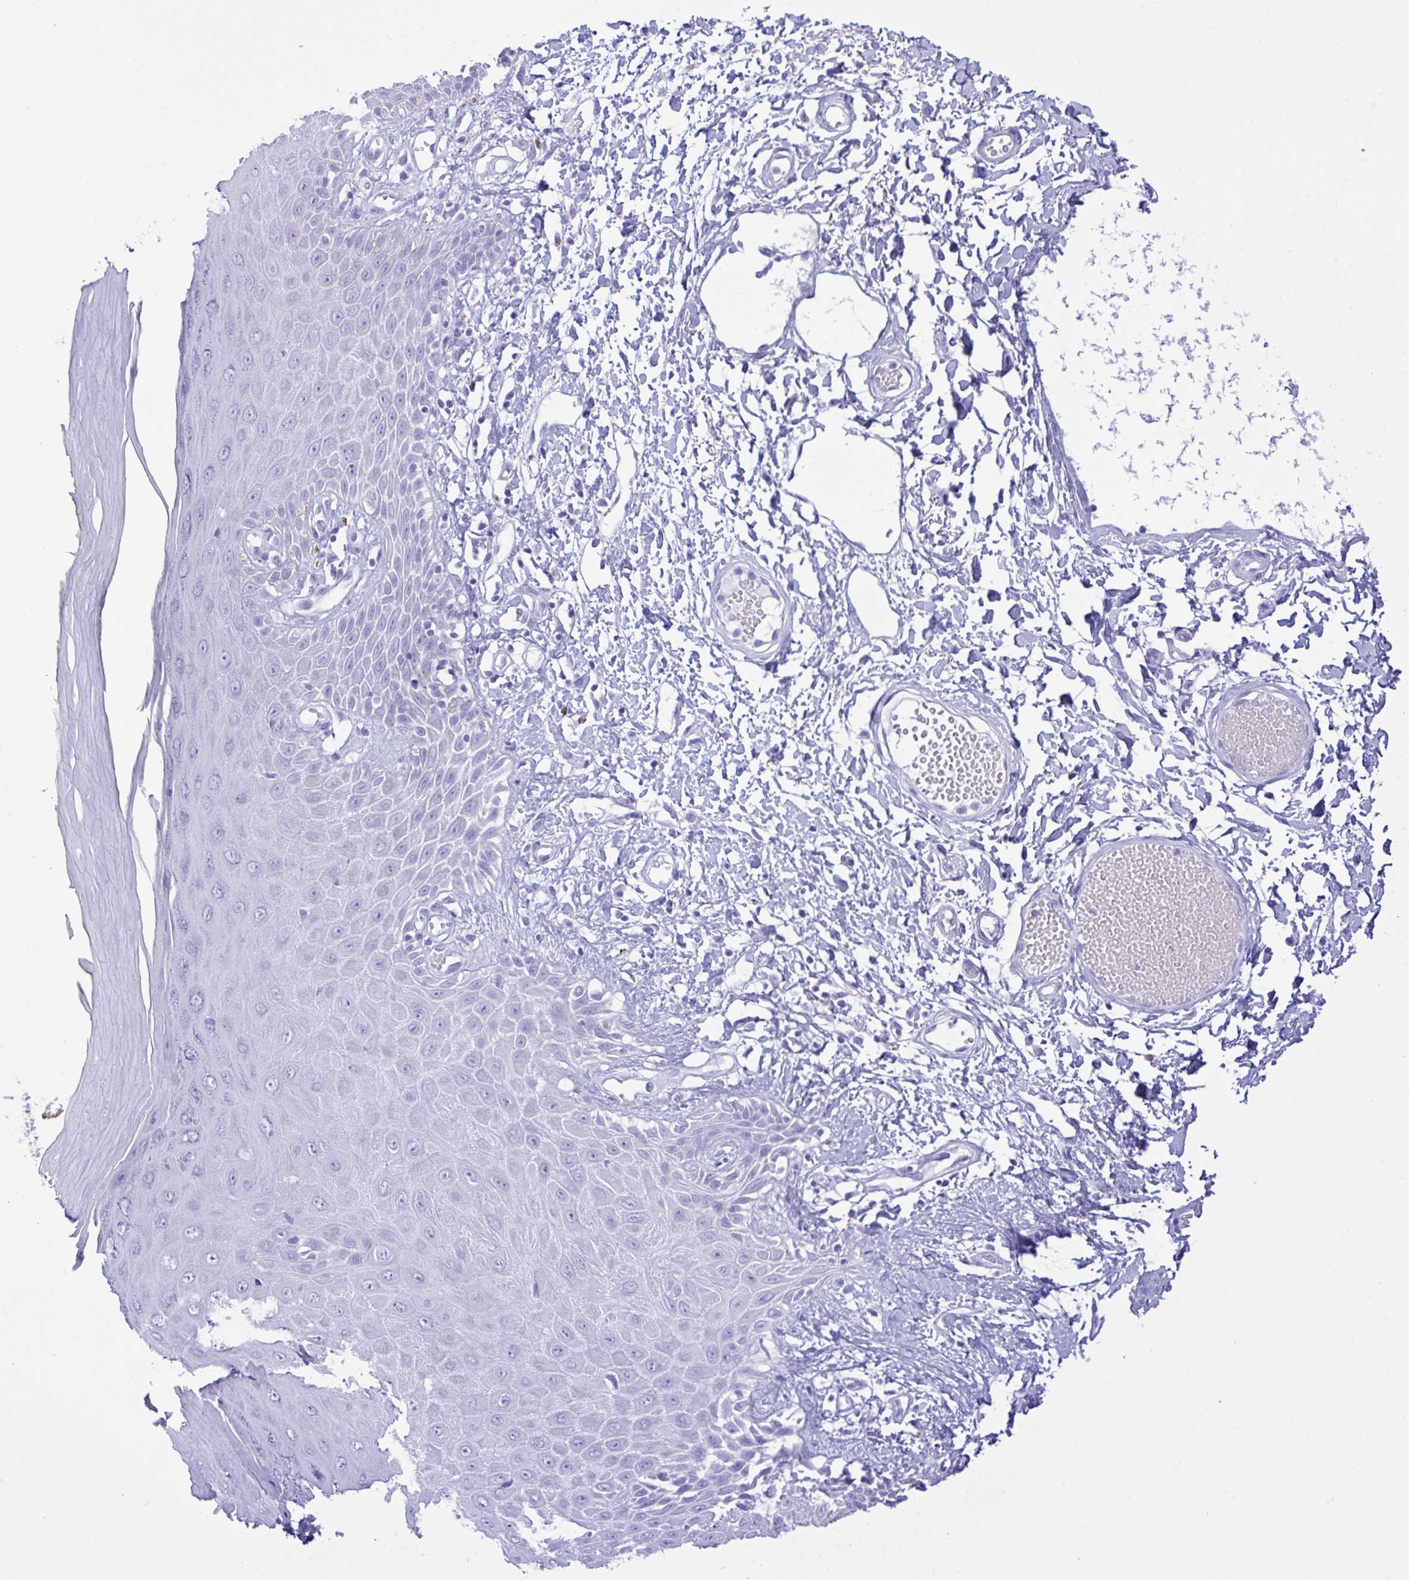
{"staining": {"intensity": "negative", "quantity": "none", "location": "none"}, "tissue": "skin", "cell_type": "Epidermal cells", "image_type": "normal", "snomed": [{"axis": "morphology", "description": "Normal tissue, NOS"}, {"axis": "topography", "description": "Anal"}, {"axis": "topography", "description": "Peripheral nerve tissue"}], "caption": "Epidermal cells show no significant protein staining in unremarkable skin. Nuclei are stained in blue.", "gene": "SELENOV", "patient": {"sex": "male", "age": 78}}